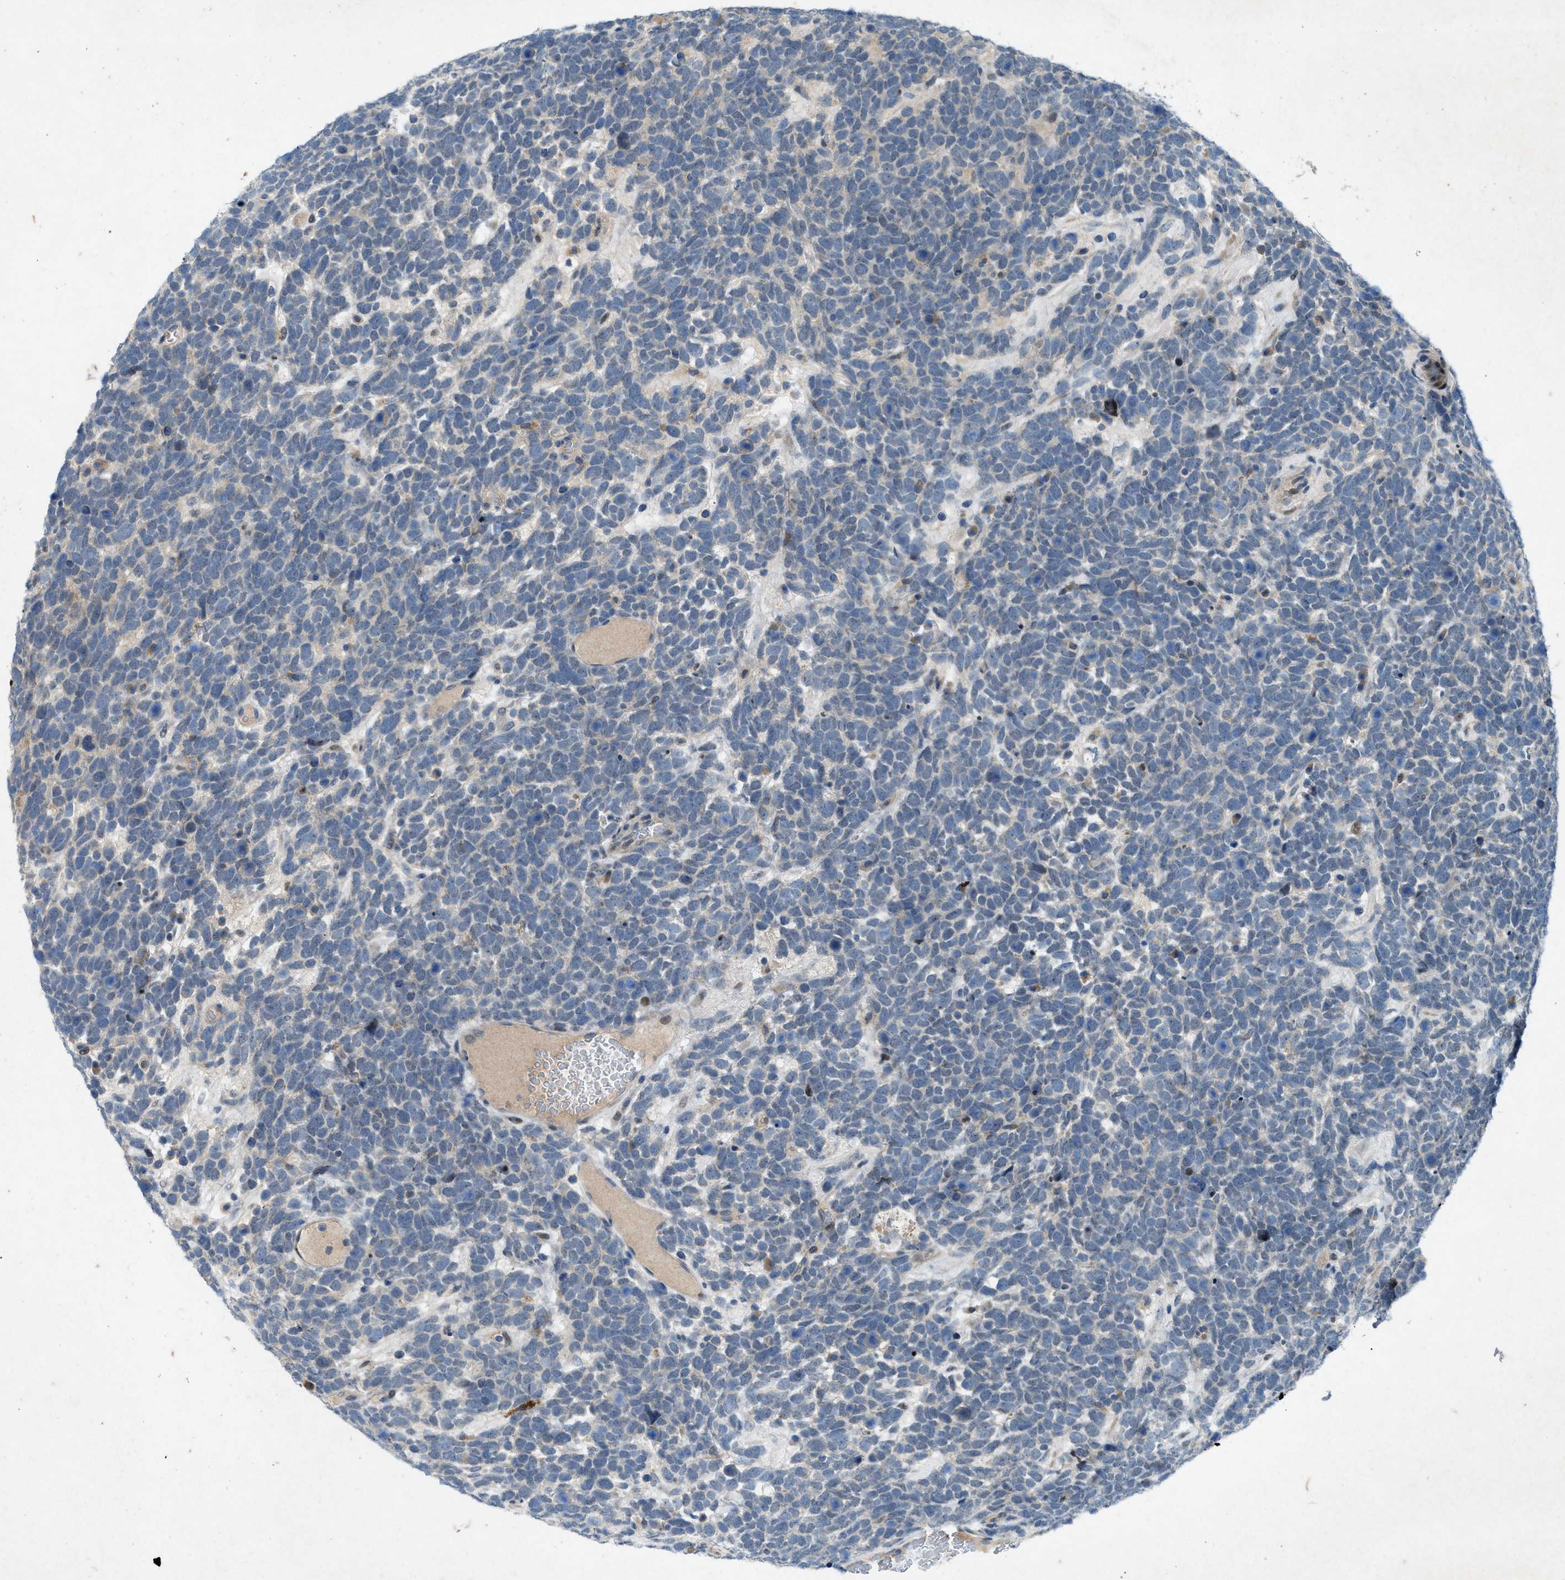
{"staining": {"intensity": "negative", "quantity": "none", "location": "none"}, "tissue": "urothelial cancer", "cell_type": "Tumor cells", "image_type": "cancer", "snomed": [{"axis": "morphology", "description": "Urothelial carcinoma, High grade"}, {"axis": "topography", "description": "Urinary bladder"}], "caption": "The photomicrograph reveals no staining of tumor cells in urothelial cancer.", "gene": "URGCP", "patient": {"sex": "female", "age": 82}}